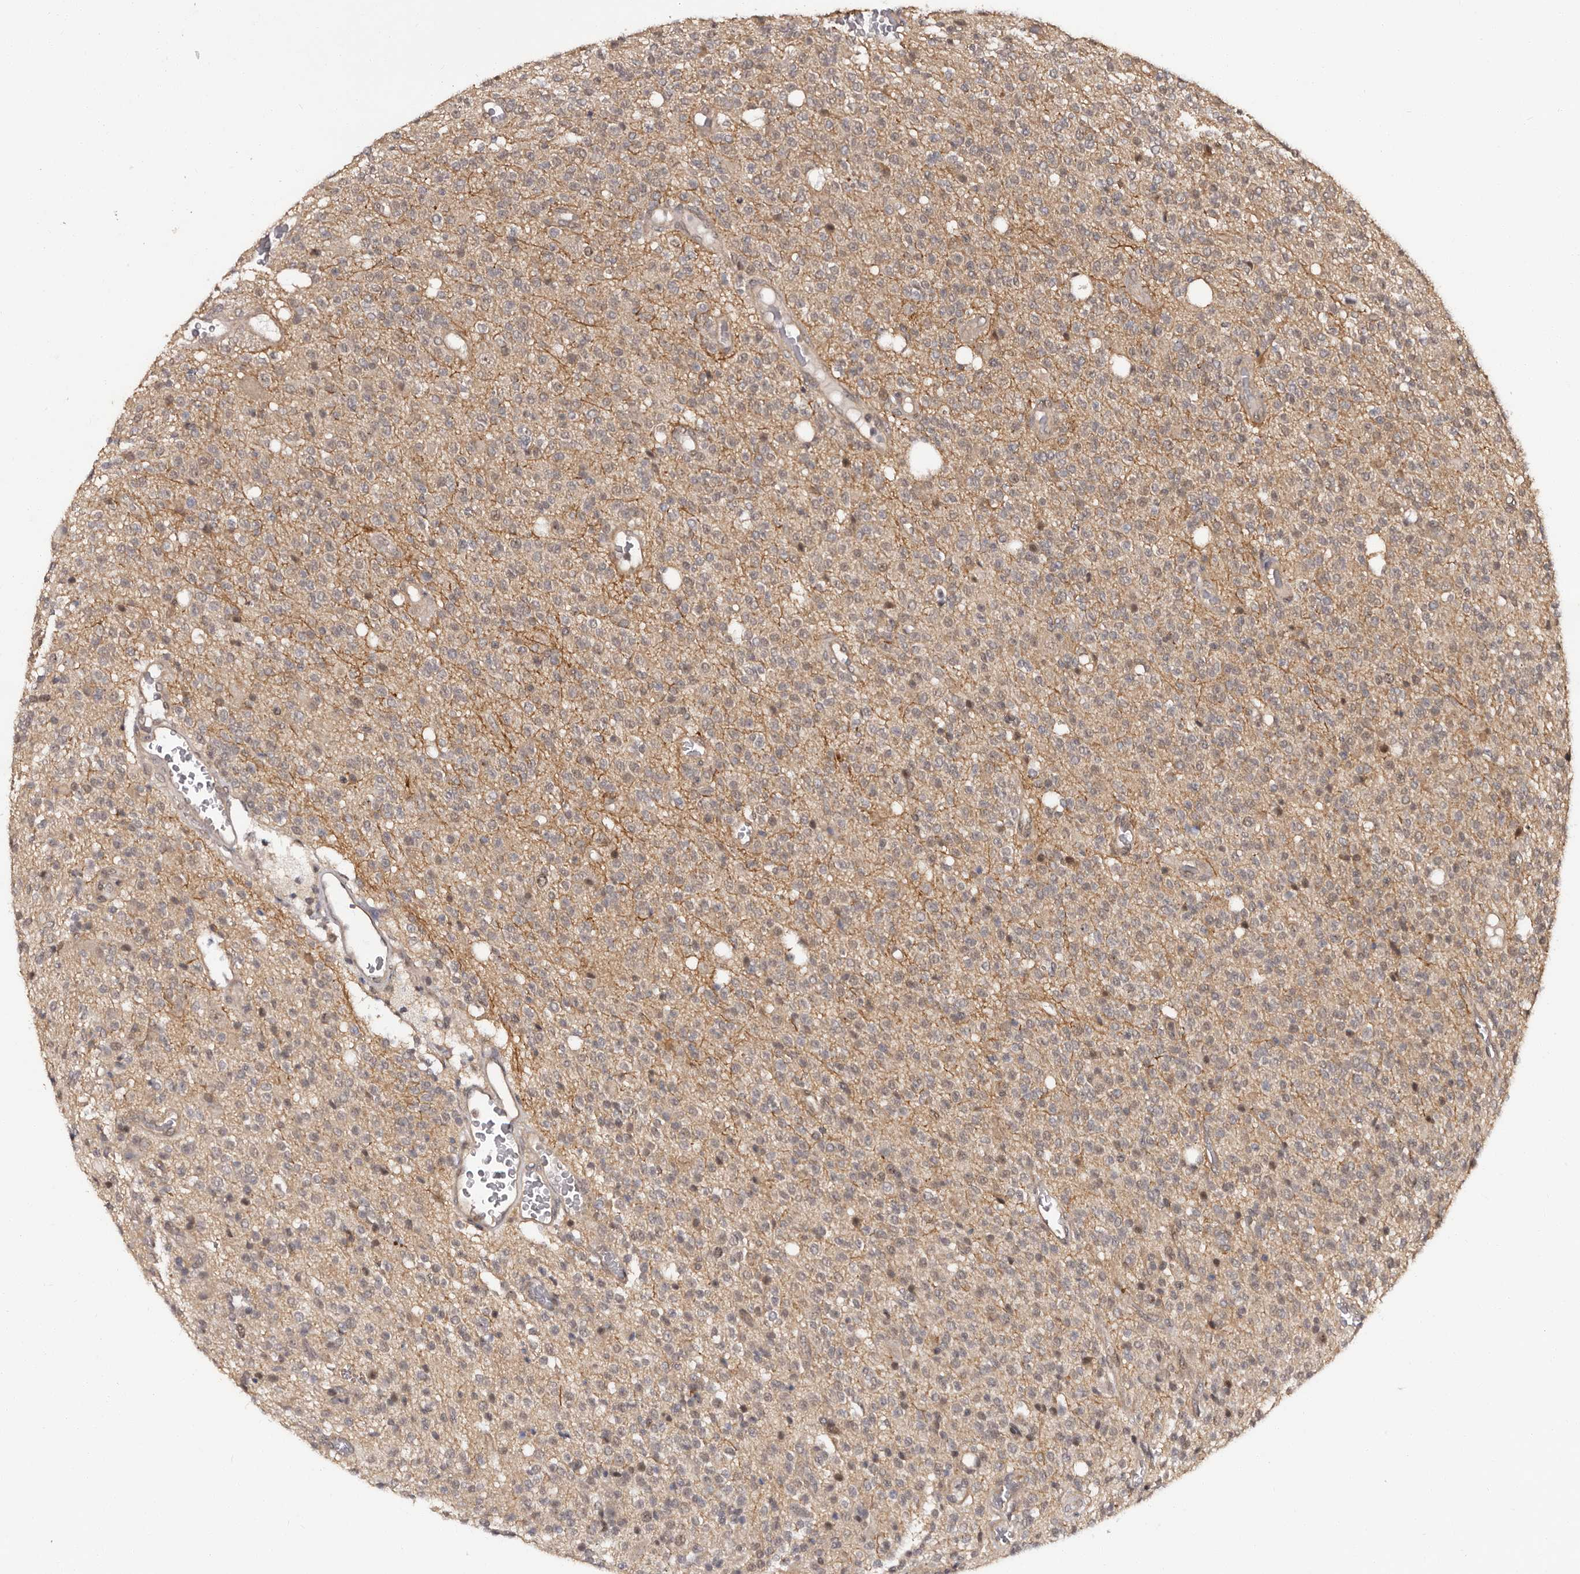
{"staining": {"intensity": "weak", "quantity": "<25%", "location": "cytoplasmic/membranous"}, "tissue": "glioma", "cell_type": "Tumor cells", "image_type": "cancer", "snomed": [{"axis": "morphology", "description": "Glioma, malignant, High grade"}, {"axis": "topography", "description": "Brain"}], "caption": "Immunohistochemistry photomicrograph of glioma stained for a protein (brown), which displays no expression in tumor cells.", "gene": "TBC1D22B", "patient": {"sex": "male", "age": 34}}